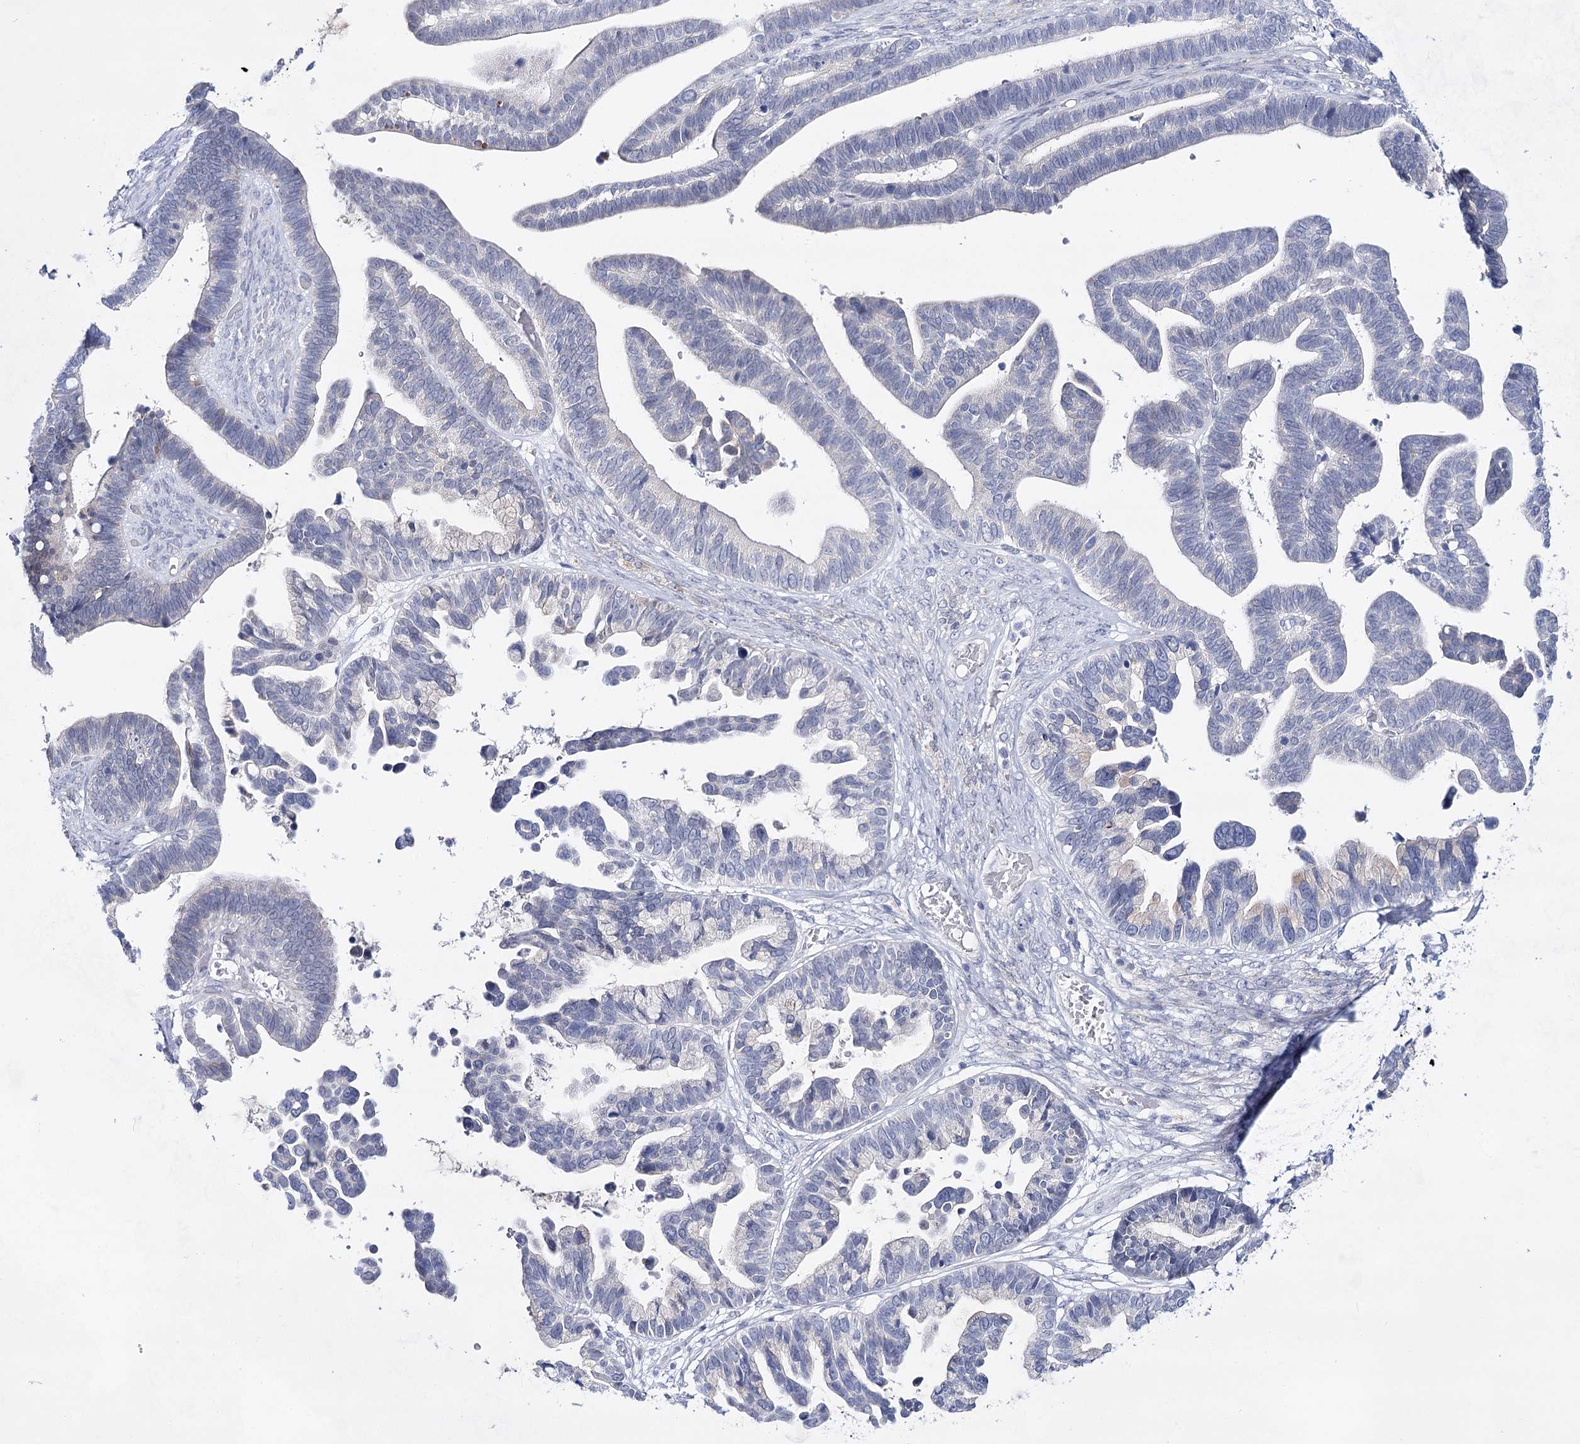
{"staining": {"intensity": "negative", "quantity": "none", "location": "none"}, "tissue": "ovarian cancer", "cell_type": "Tumor cells", "image_type": "cancer", "snomed": [{"axis": "morphology", "description": "Cystadenocarcinoma, serous, NOS"}, {"axis": "topography", "description": "Ovary"}], "caption": "High magnification brightfield microscopy of serous cystadenocarcinoma (ovarian) stained with DAB (3,3'-diaminobenzidine) (brown) and counterstained with hematoxylin (blue): tumor cells show no significant expression.", "gene": "BPHL", "patient": {"sex": "female", "age": 56}}